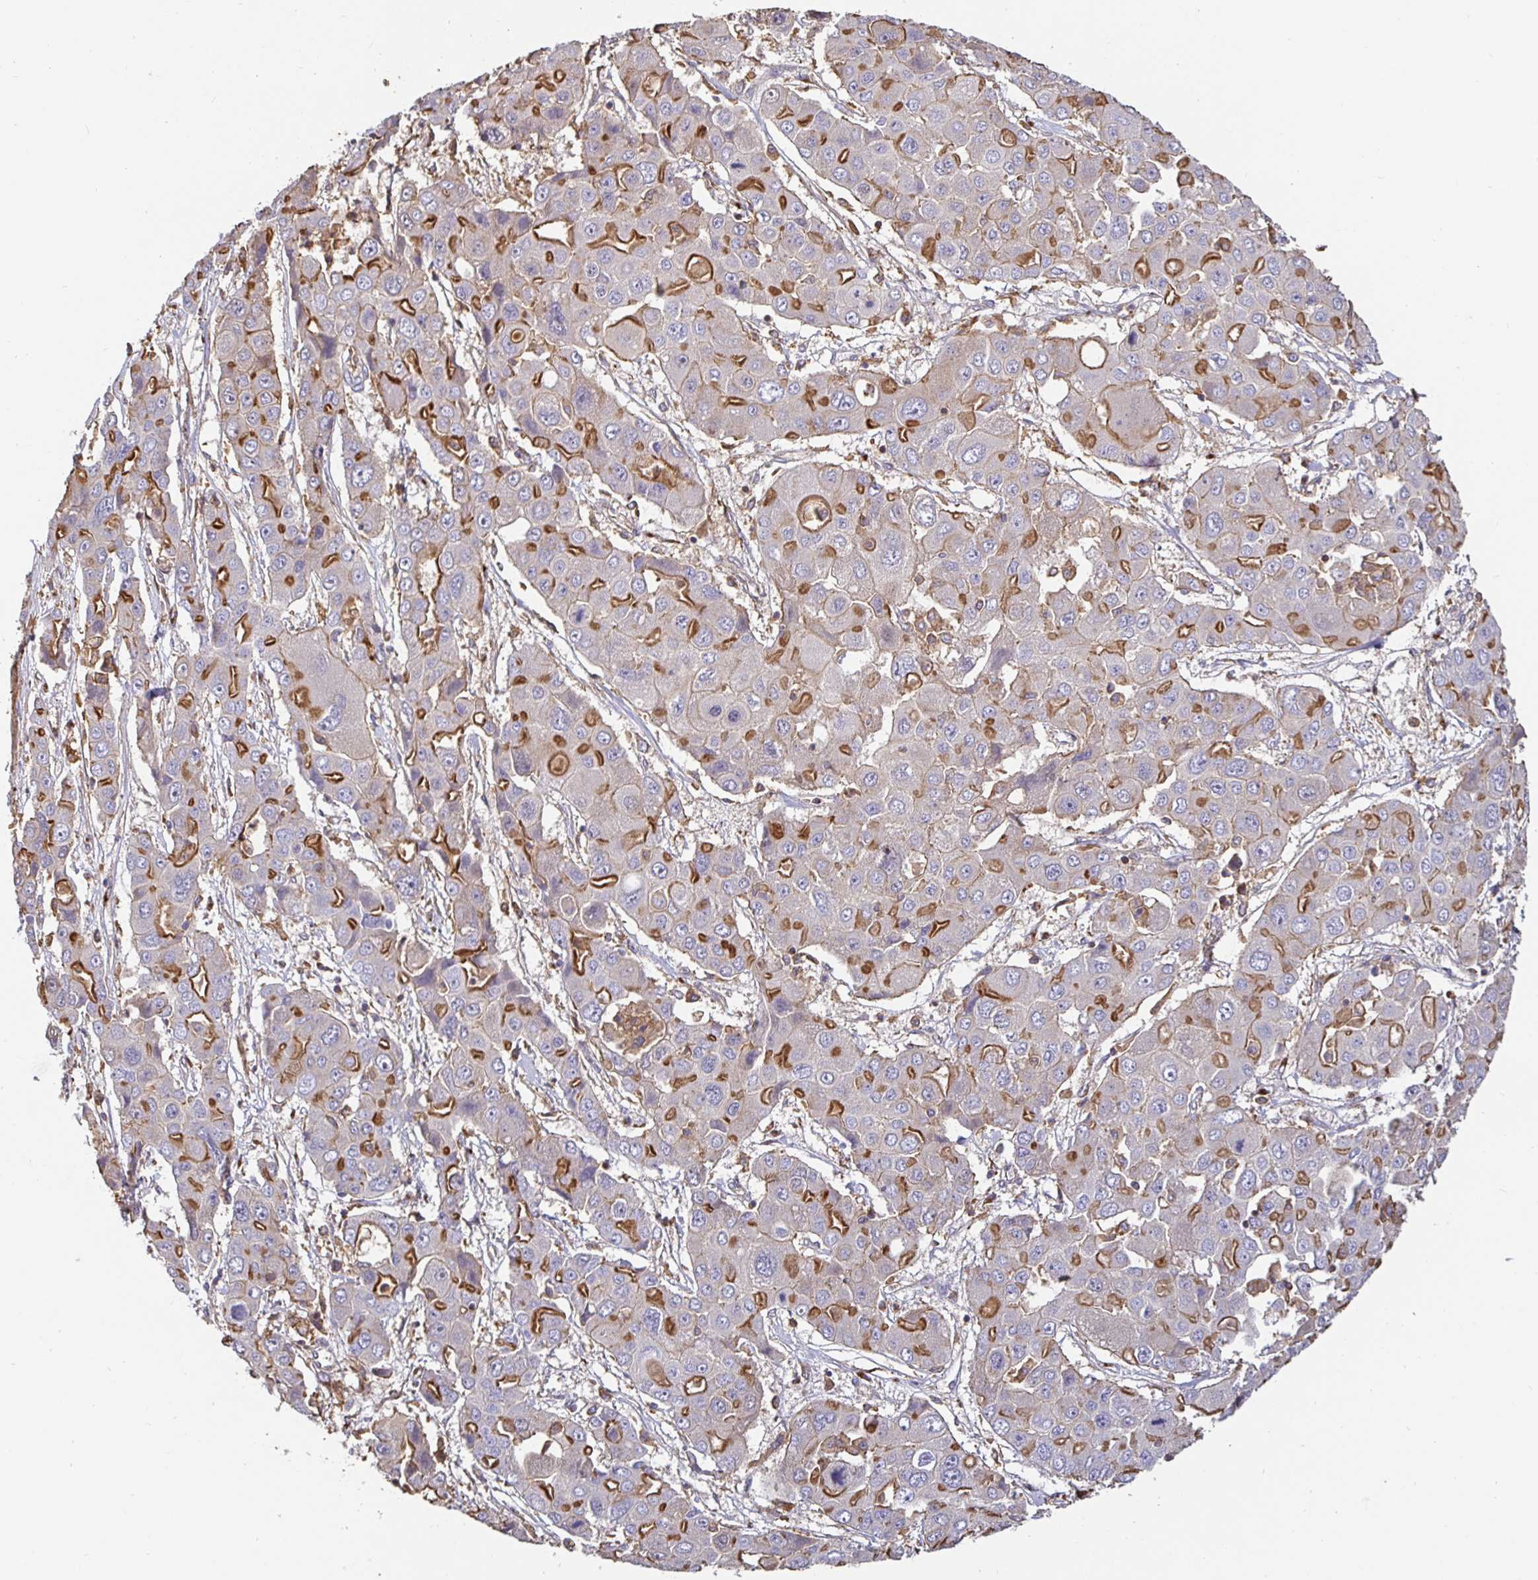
{"staining": {"intensity": "strong", "quantity": "25%-75%", "location": "cytoplasmic/membranous"}, "tissue": "liver cancer", "cell_type": "Tumor cells", "image_type": "cancer", "snomed": [{"axis": "morphology", "description": "Cholangiocarcinoma"}, {"axis": "topography", "description": "Liver"}], "caption": "This is an image of IHC staining of liver cancer (cholangiocarcinoma), which shows strong staining in the cytoplasmic/membranous of tumor cells.", "gene": "C1QTNF7", "patient": {"sex": "male", "age": 67}}